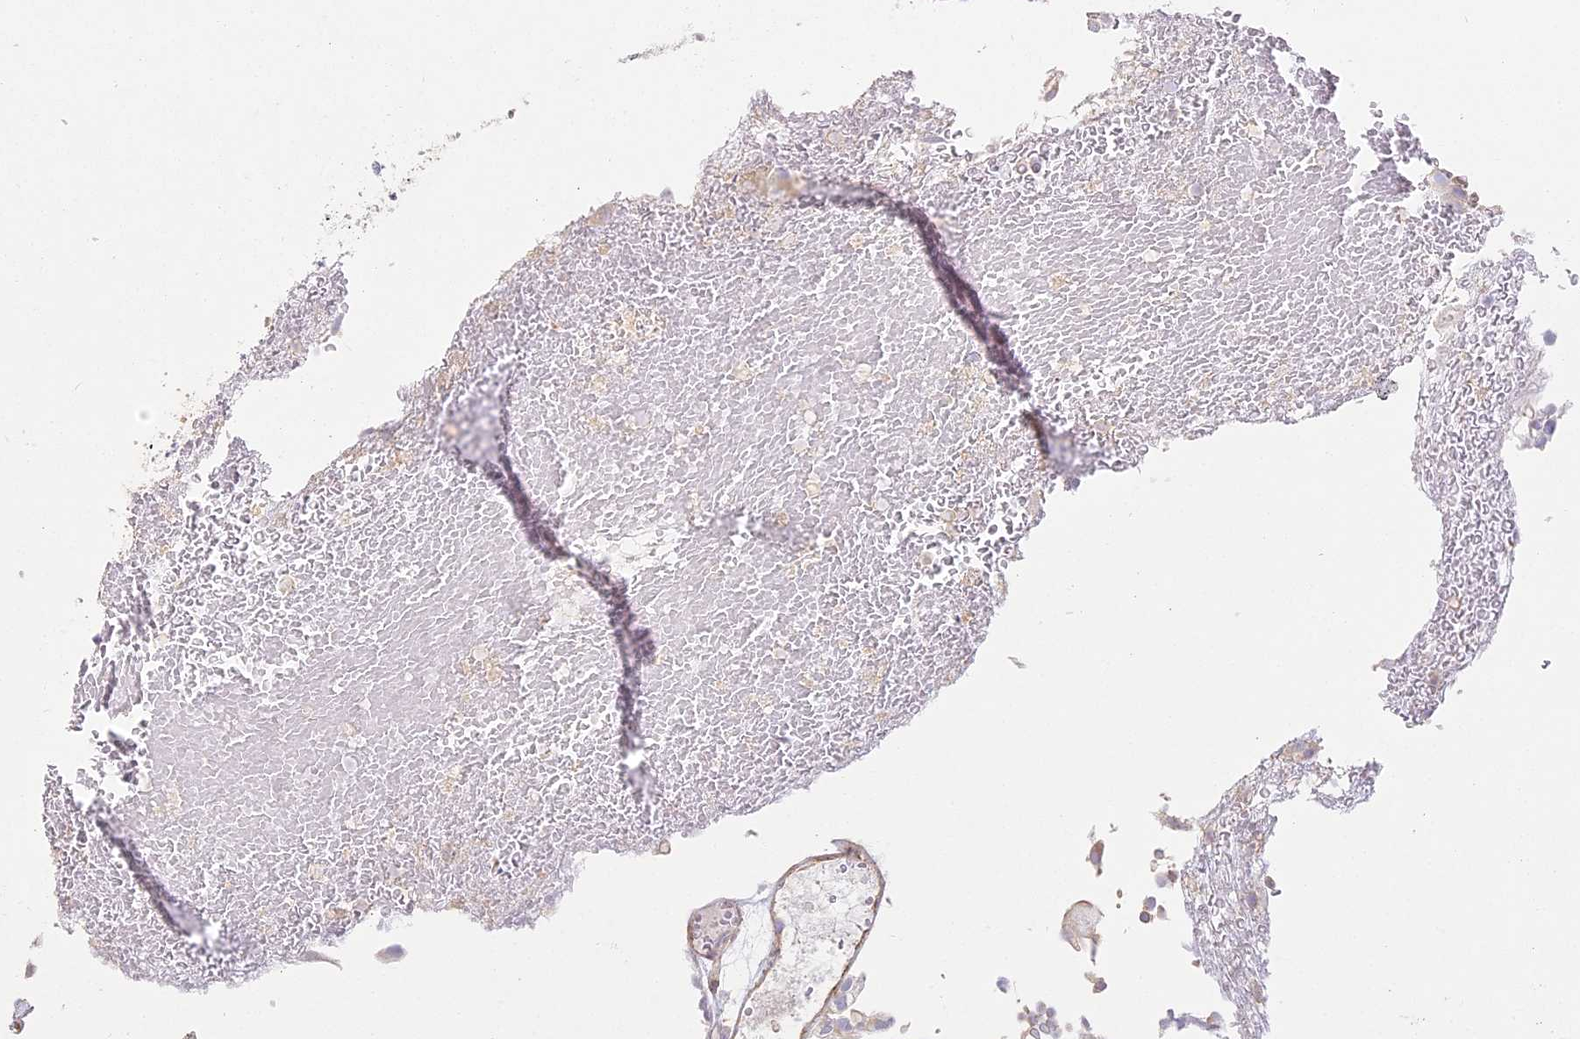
{"staining": {"intensity": "negative", "quantity": "none", "location": "none"}, "tissue": "urothelial cancer", "cell_type": "Tumor cells", "image_type": "cancer", "snomed": [{"axis": "morphology", "description": "Urothelial carcinoma, Low grade"}, {"axis": "topography", "description": "Urinary bladder"}], "caption": "DAB immunohistochemical staining of human urothelial carcinoma (low-grade) displays no significant positivity in tumor cells. The staining was performed using DAB to visualize the protein expression in brown, while the nuclei were stained in blue with hematoxylin (Magnification: 20x).", "gene": "MED28", "patient": {"sex": "male", "age": 78}}